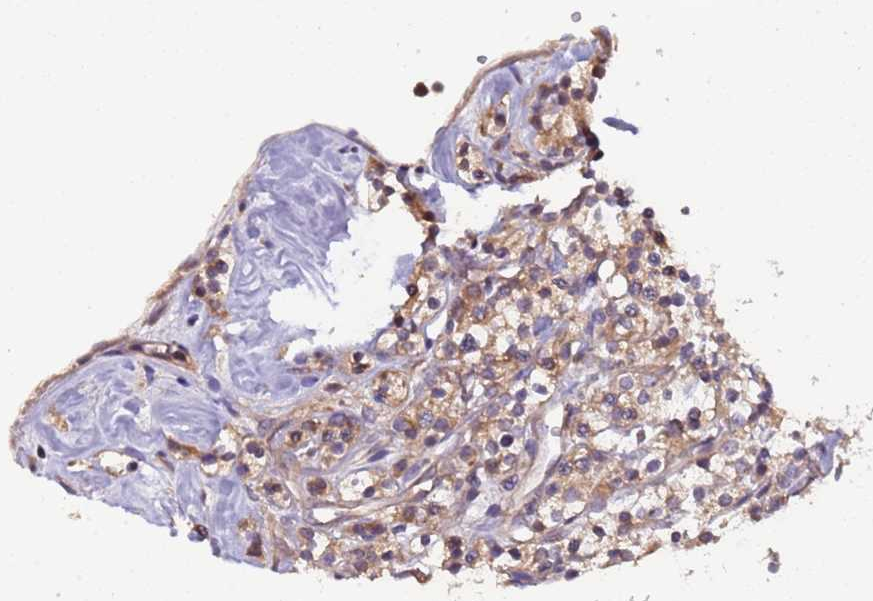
{"staining": {"intensity": "weak", "quantity": "25%-75%", "location": "cytoplasmic/membranous"}, "tissue": "renal cancer", "cell_type": "Tumor cells", "image_type": "cancer", "snomed": [{"axis": "morphology", "description": "Adenocarcinoma, NOS"}, {"axis": "topography", "description": "Kidney"}], "caption": "Renal cancer (adenocarcinoma) tissue reveals weak cytoplasmic/membranous staining in approximately 25%-75% of tumor cells, visualized by immunohistochemistry.", "gene": "ELMOD2", "patient": {"sex": "male", "age": 77}}